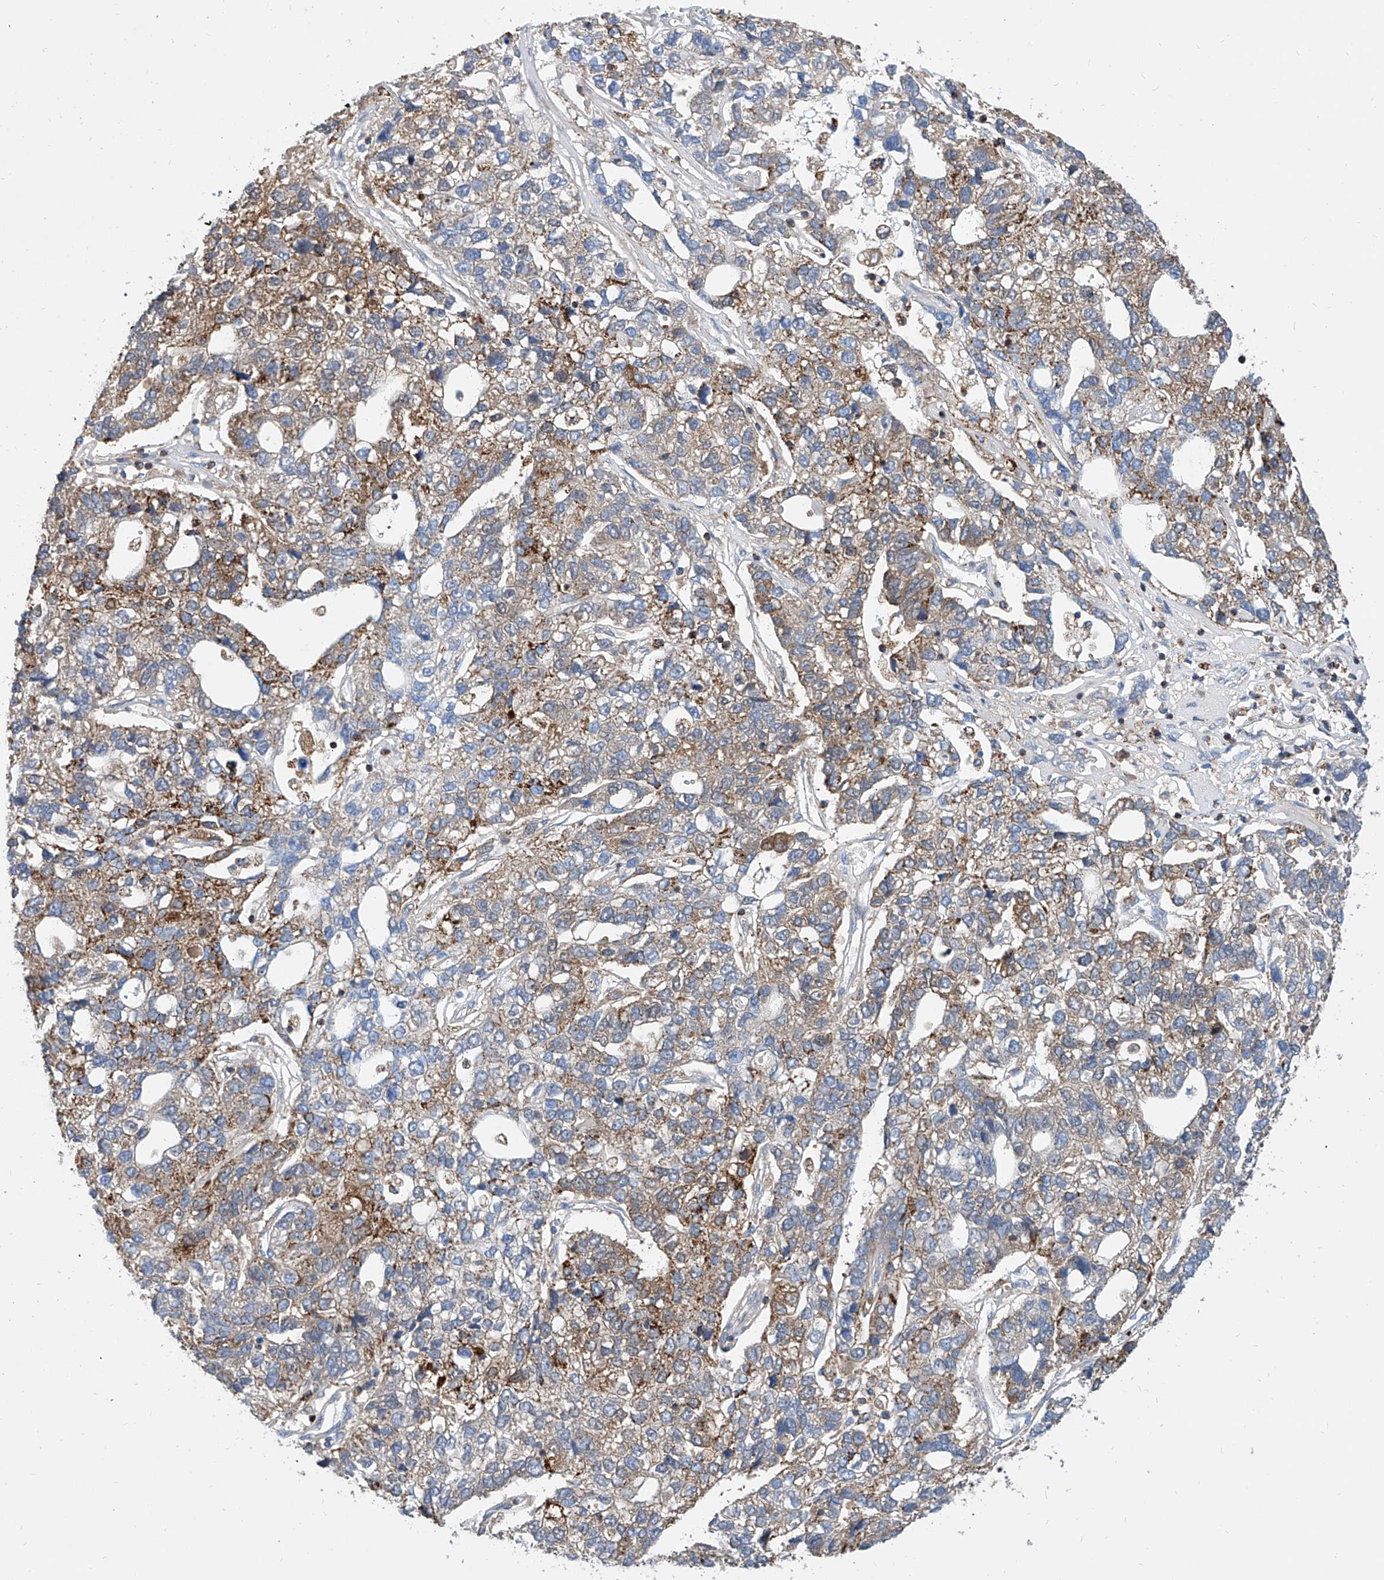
{"staining": {"intensity": "moderate", "quantity": ">75%", "location": "cytoplasmic/membranous"}, "tissue": "pancreatic cancer", "cell_type": "Tumor cells", "image_type": "cancer", "snomed": [{"axis": "morphology", "description": "Adenocarcinoma, NOS"}, {"axis": "topography", "description": "Pancreas"}], "caption": "Immunohistochemistry (IHC) (DAB (3,3'-diaminobenzidine)) staining of pancreatic adenocarcinoma displays moderate cytoplasmic/membranous protein staining in about >75% of tumor cells.", "gene": "CPNE5", "patient": {"sex": "female", "age": 61}}